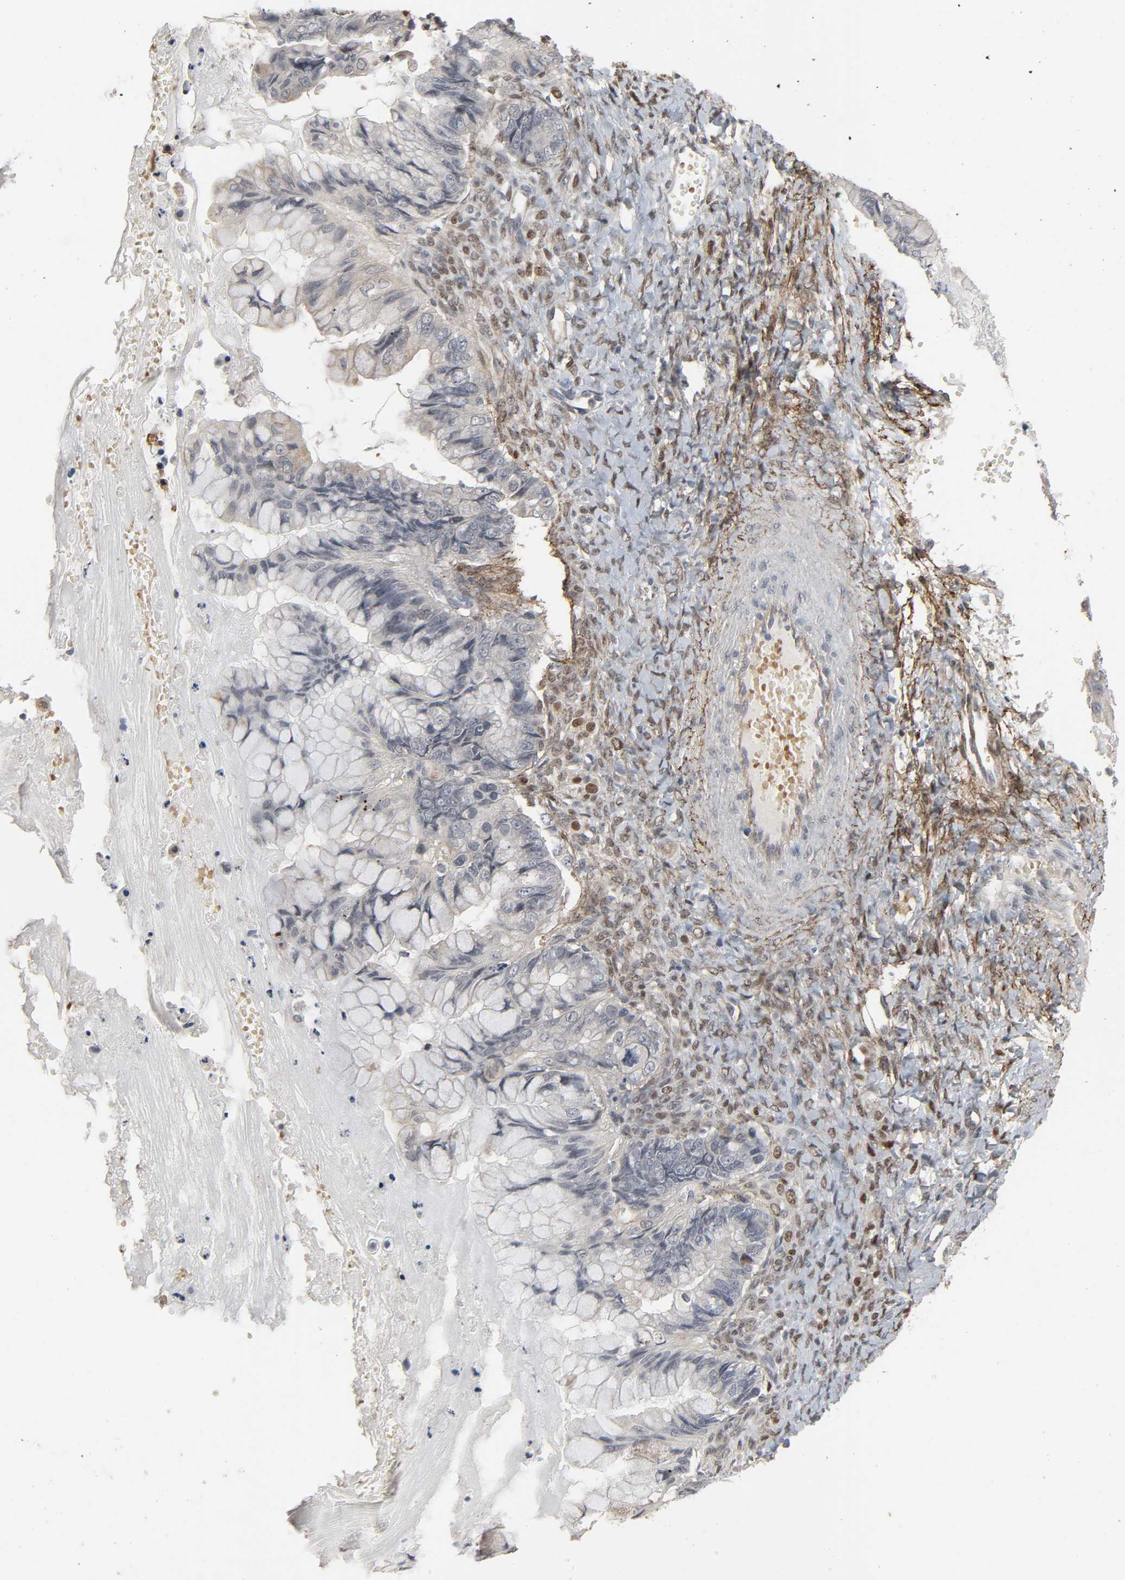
{"staining": {"intensity": "negative", "quantity": "none", "location": "none"}, "tissue": "ovarian cancer", "cell_type": "Tumor cells", "image_type": "cancer", "snomed": [{"axis": "morphology", "description": "Cystadenocarcinoma, mucinous, NOS"}, {"axis": "topography", "description": "Ovary"}], "caption": "Mucinous cystadenocarcinoma (ovarian) stained for a protein using immunohistochemistry shows no positivity tumor cells.", "gene": "ZNF222", "patient": {"sex": "female", "age": 36}}